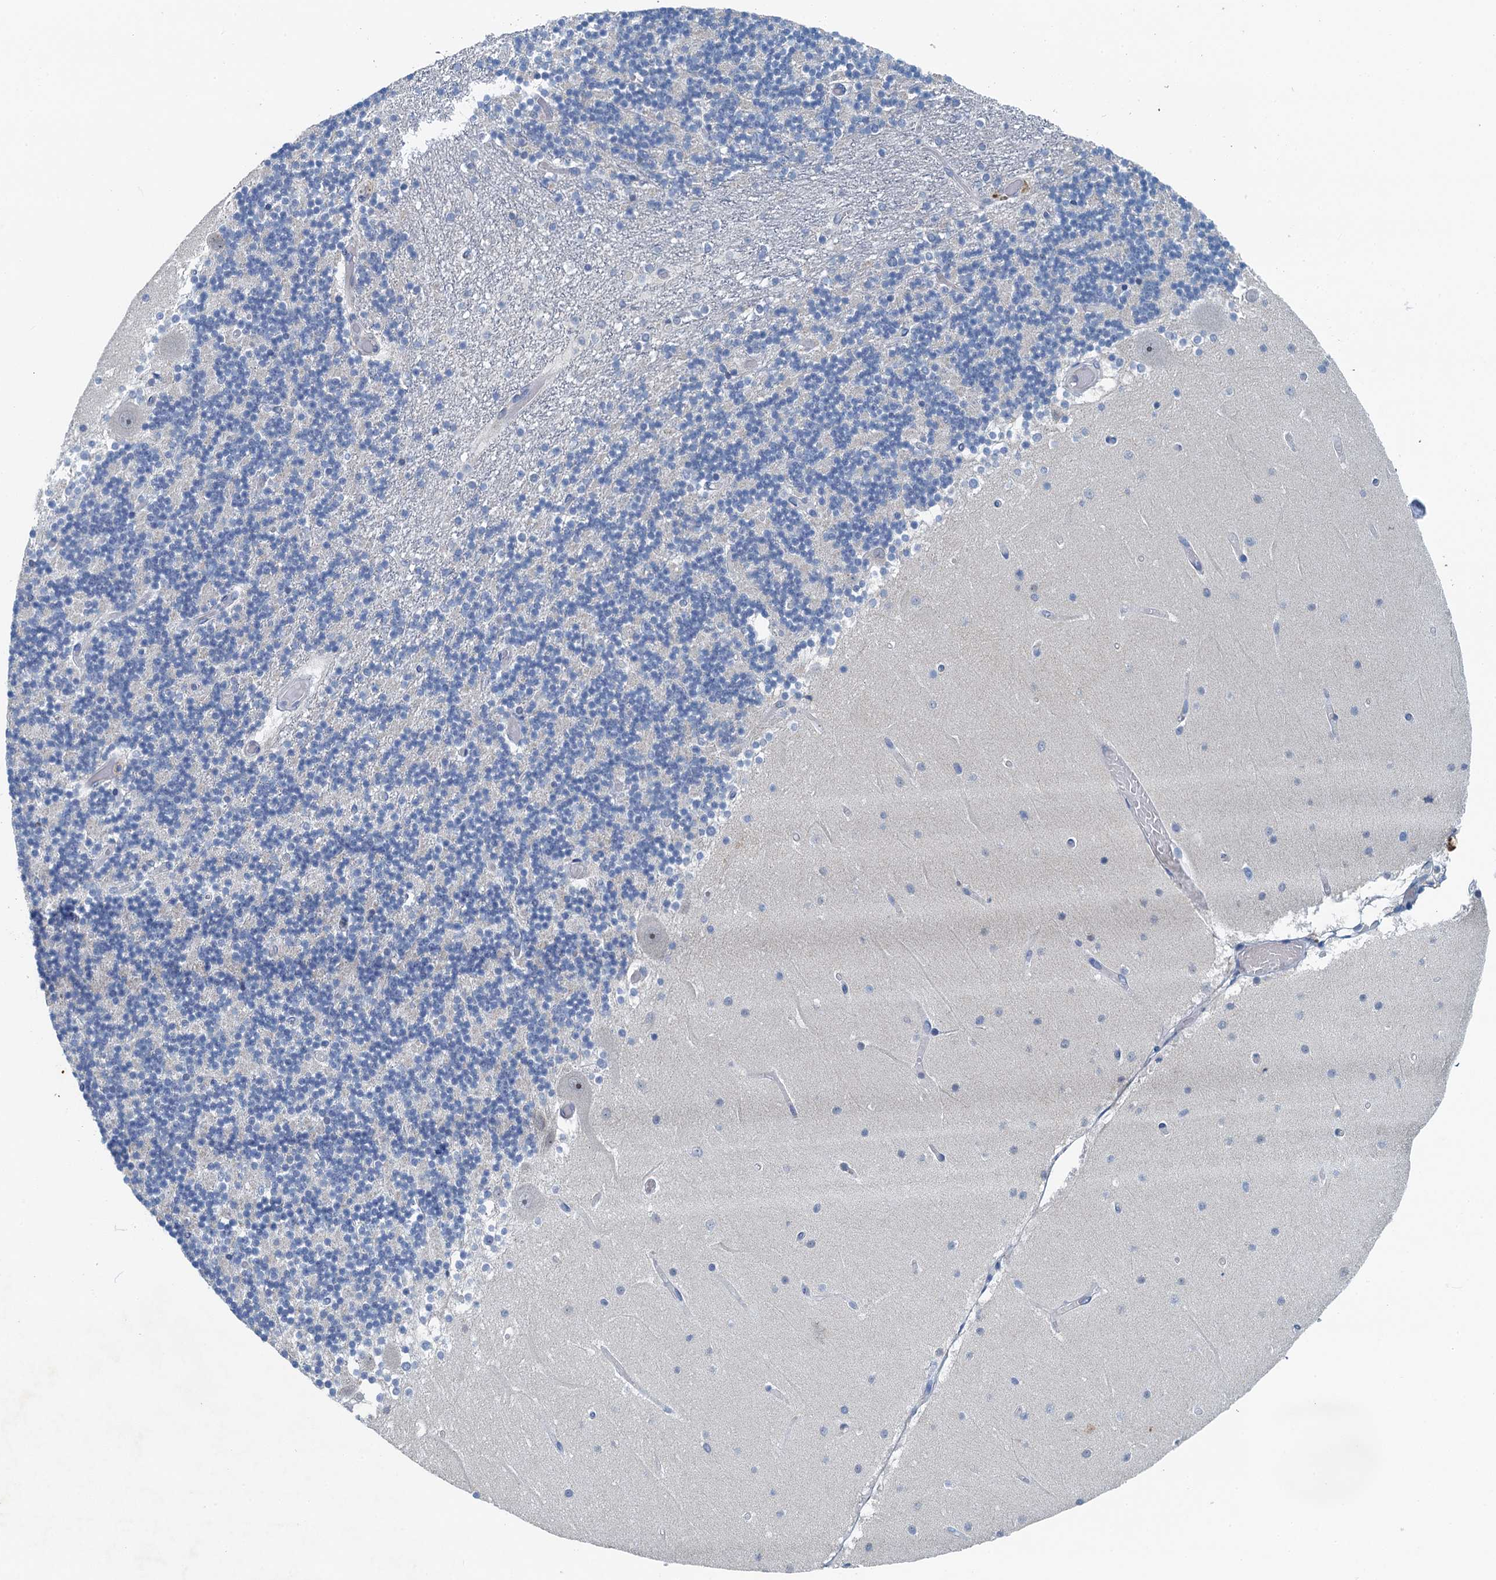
{"staining": {"intensity": "moderate", "quantity": "<25%", "location": "cytoplasmic/membranous"}, "tissue": "cerebellum", "cell_type": "Cells in granular layer", "image_type": "normal", "snomed": [{"axis": "morphology", "description": "Normal tissue, NOS"}, {"axis": "topography", "description": "Cerebellum"}], "caption": "Immunohistochemistry (IHC) of benign human cerebellum exhibits low levels of moderate cytoplasmic/membranous positivity in approximately <25% of cells in granular layer.", "gene": "THAP10", "patient": {"sex": "female", "age": 28}}